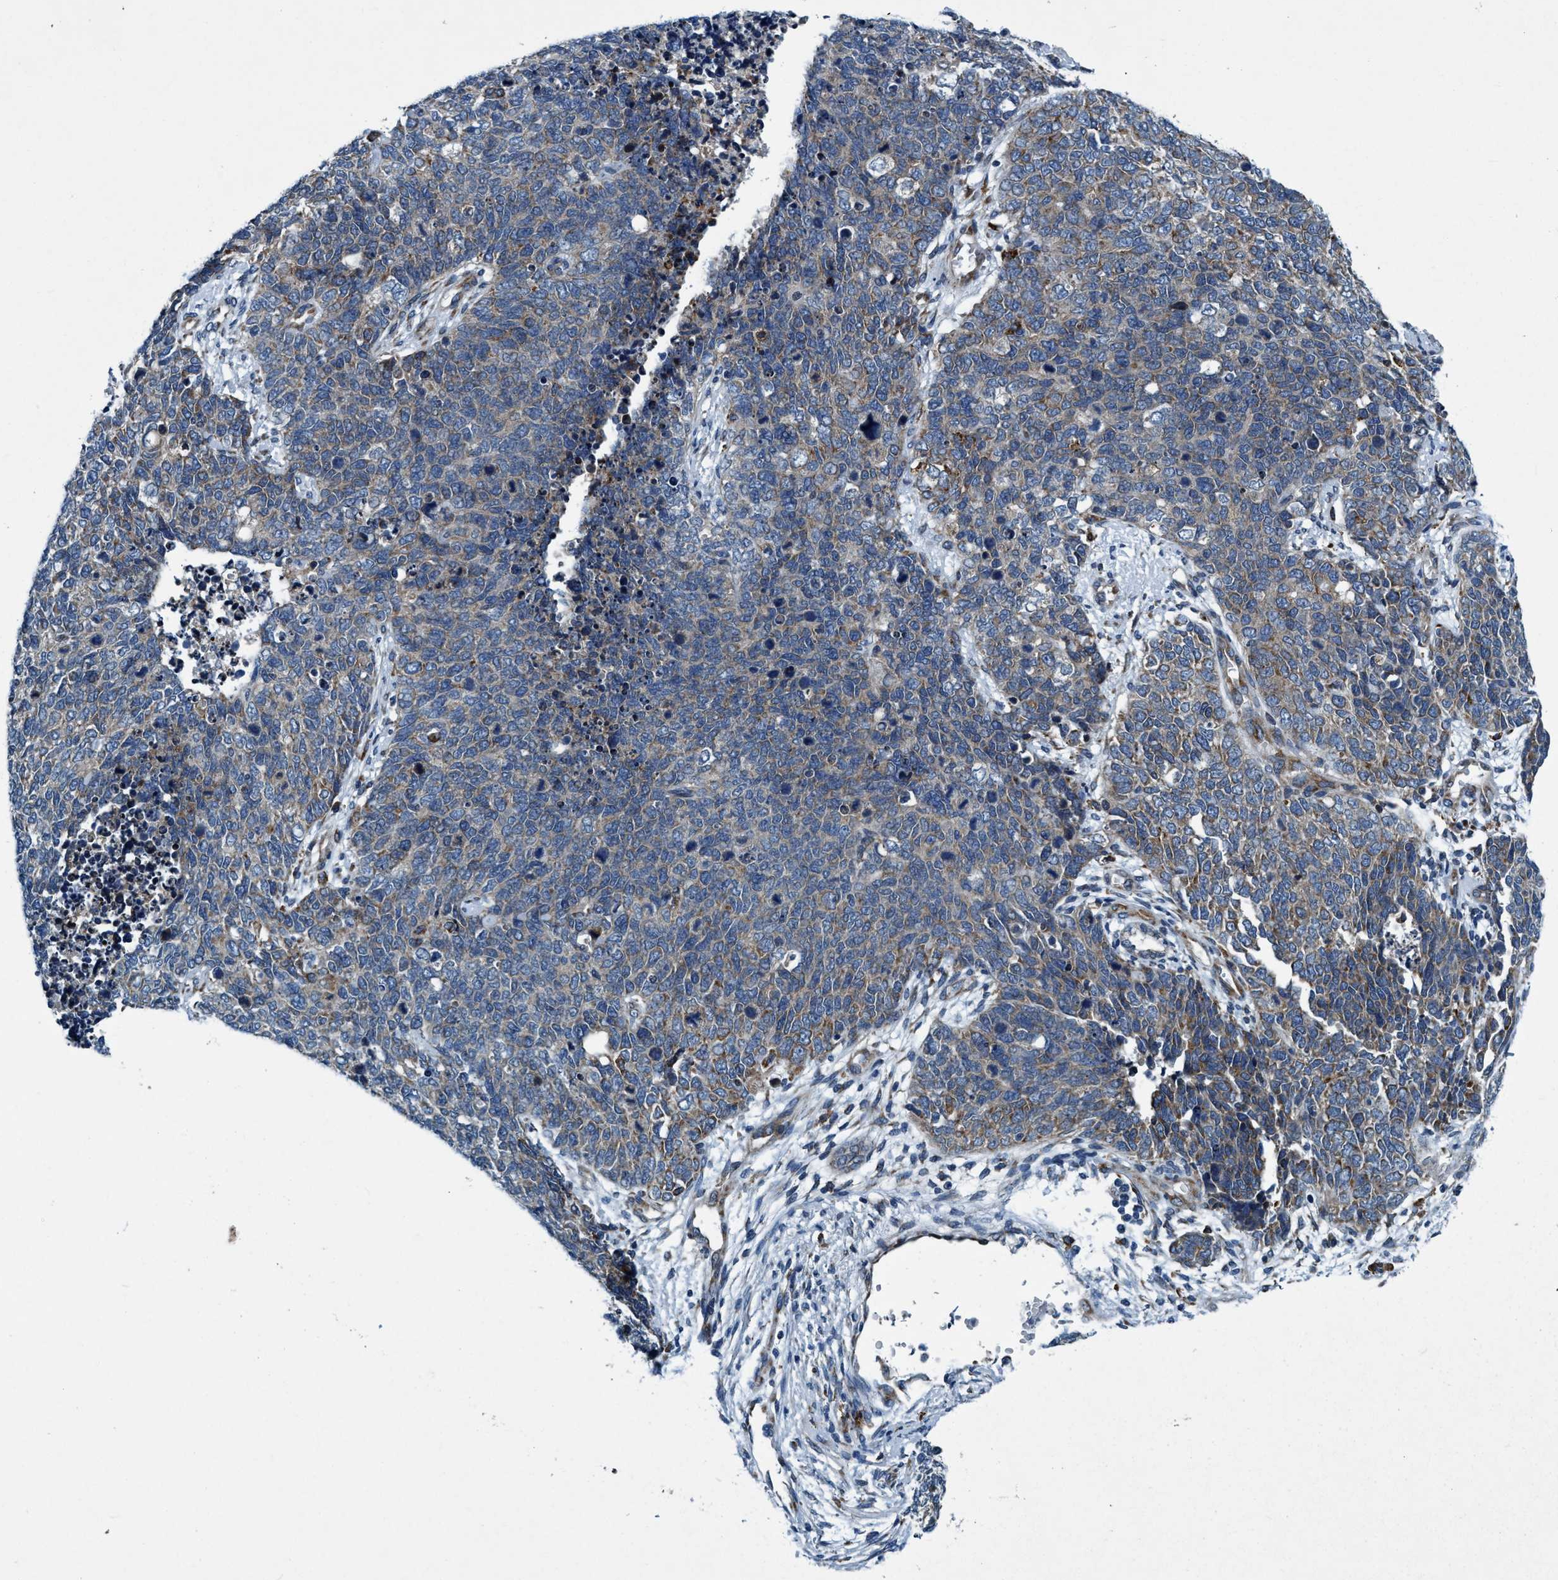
{"staining": {"intensity": "weak", "quantity": "25%-75%", "location": "cytoplasmic/membranous"}, "tissue": "cervical cancer", "cell_type": "Tumor cells", "image_type": "cancer", "snomed": [{"axis": "morphology", "description": "Squamous cell carcinoma, NOS"}, {"axis": "topography", "description": "Cervix"}], "caption": "Cervical cancer (squamous cell carcinoma) stained for a protein demonstrates weak cytoplasmic/membranous positivity in tumor cells.", "gene": "ARMC9", "patient": {"sex": "female", "age": 63}}